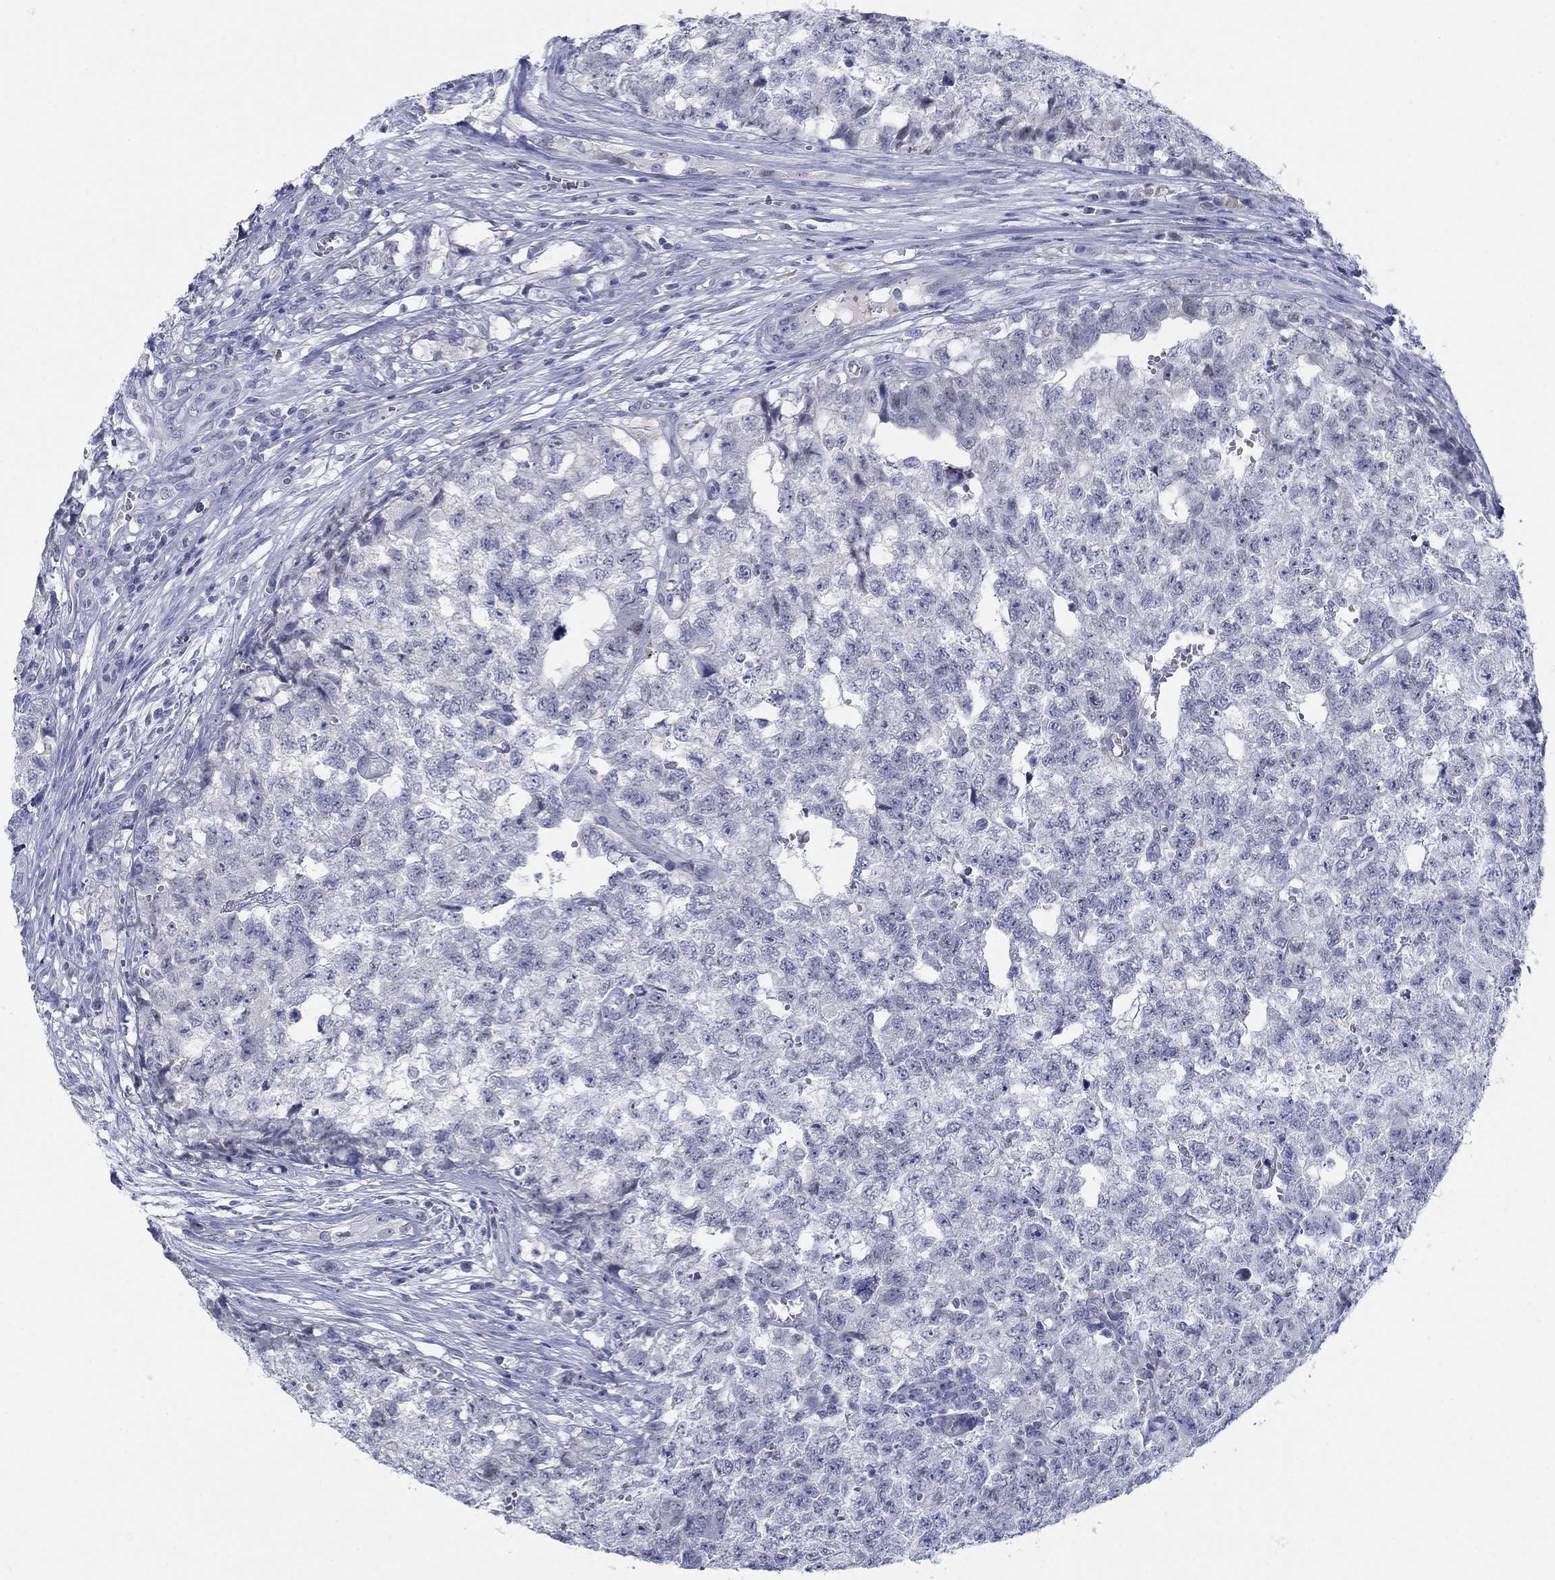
{"staining": {"intensity": "negative", "quantity": "none", "location": "none"}, "tissue": "testis cancer", "cell_type": "Tumor cells", "image_type": "cancer", "snomed": [{"axis": "morphology", "description": "Seminoma, NOS"}, {"axis": "morphology", "description": "Carcinoma, Embryonal, NOS"}, {"axis": "topography", "description": "Testis"}], "caption": "The immunohistochemistry histopathology image has no significant expression in tumor cells of testis seminoma tissue. (DAB immunohistochemistry (IHC) visualized using brightfield microscopy, high magnification).", "gene": "DNAL1", "patient": {"sex": "male", "age": 22}}